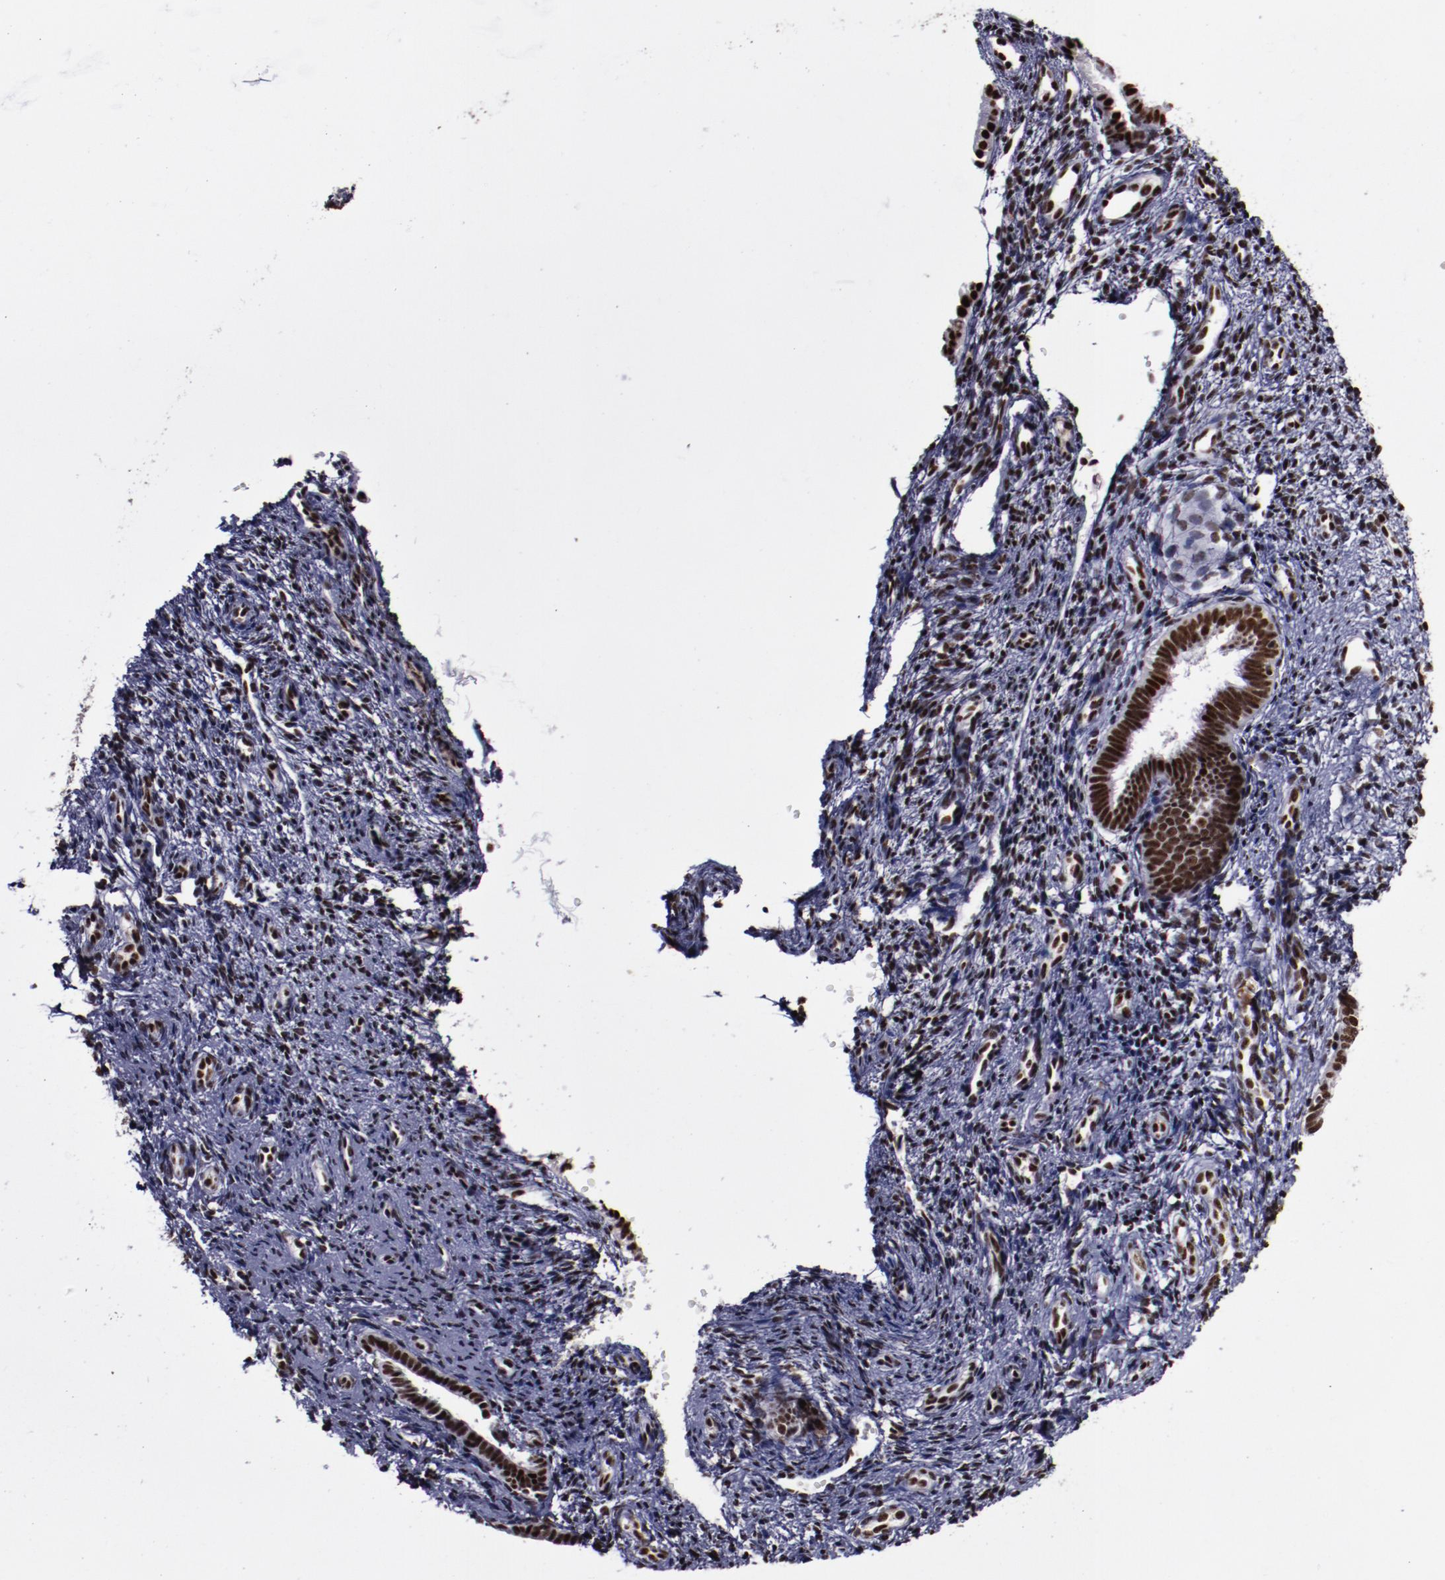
{"staining": {"intensity": "moderate", "quantity": ">75%", "location": "nuclear"}, "tissue": "endometrium", "cell_type": "Cells in endometrial stroma", "image_type": "normal", "snomed": [{"axis": "morphology", "description": "Normal tissue, NOS"}, {"axis": "topography", "description": "Endometrium"}], "caption": "Approximately >75% of cells in endometrial stroma in unremarkable endometrium demonstrate moderate nuclear protein expression as visualized by brown immunohistochemical staining.", "gene": "ERH", "patient": {"sex": "female", "age": 27}}